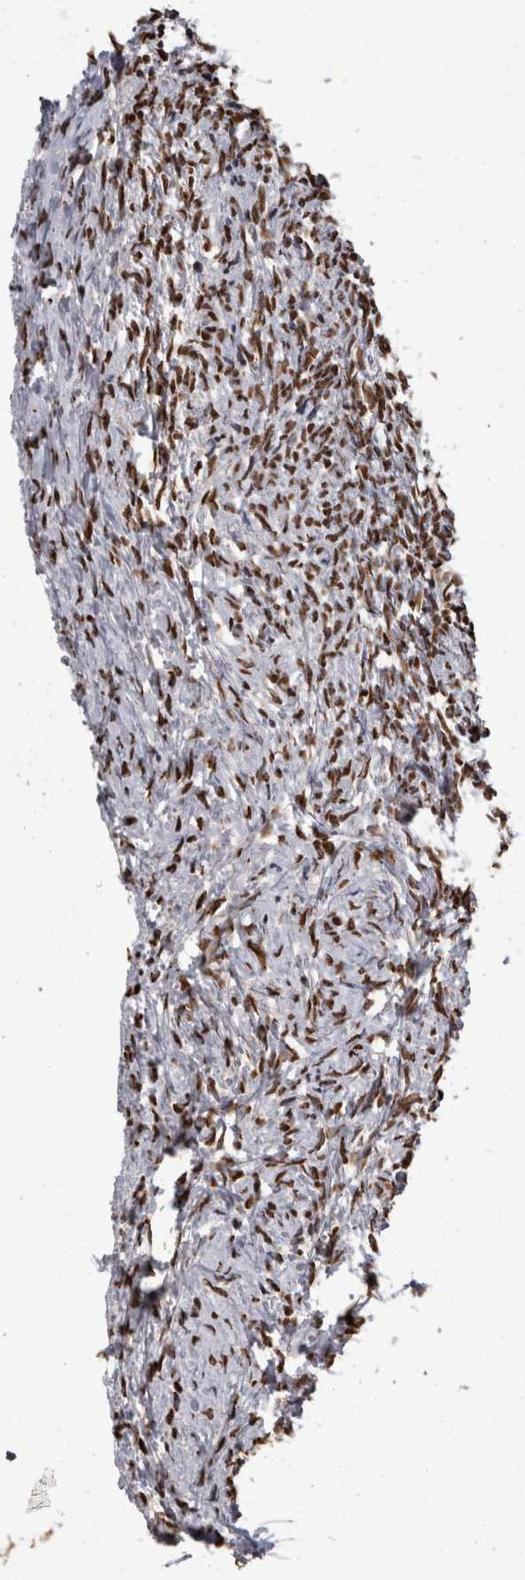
{"staining": {"intensity": "strong", "quantity": ">75%", "location": "nuclear"}, "tissue": "ovary", "cell_type": "Follicle cells", "image_type": "normal", "snomed": [{"axis": "morphology", "description": "Normal tissue, NOS"}, {"axis": "topography", "description": "Ovary"}], "caption": "Strong nuclear staining is present in about >75% of follicle cells in unremarkable ovary.", "gene": "HNRNPM", "patient": {"sex": "female", "age": 41}}